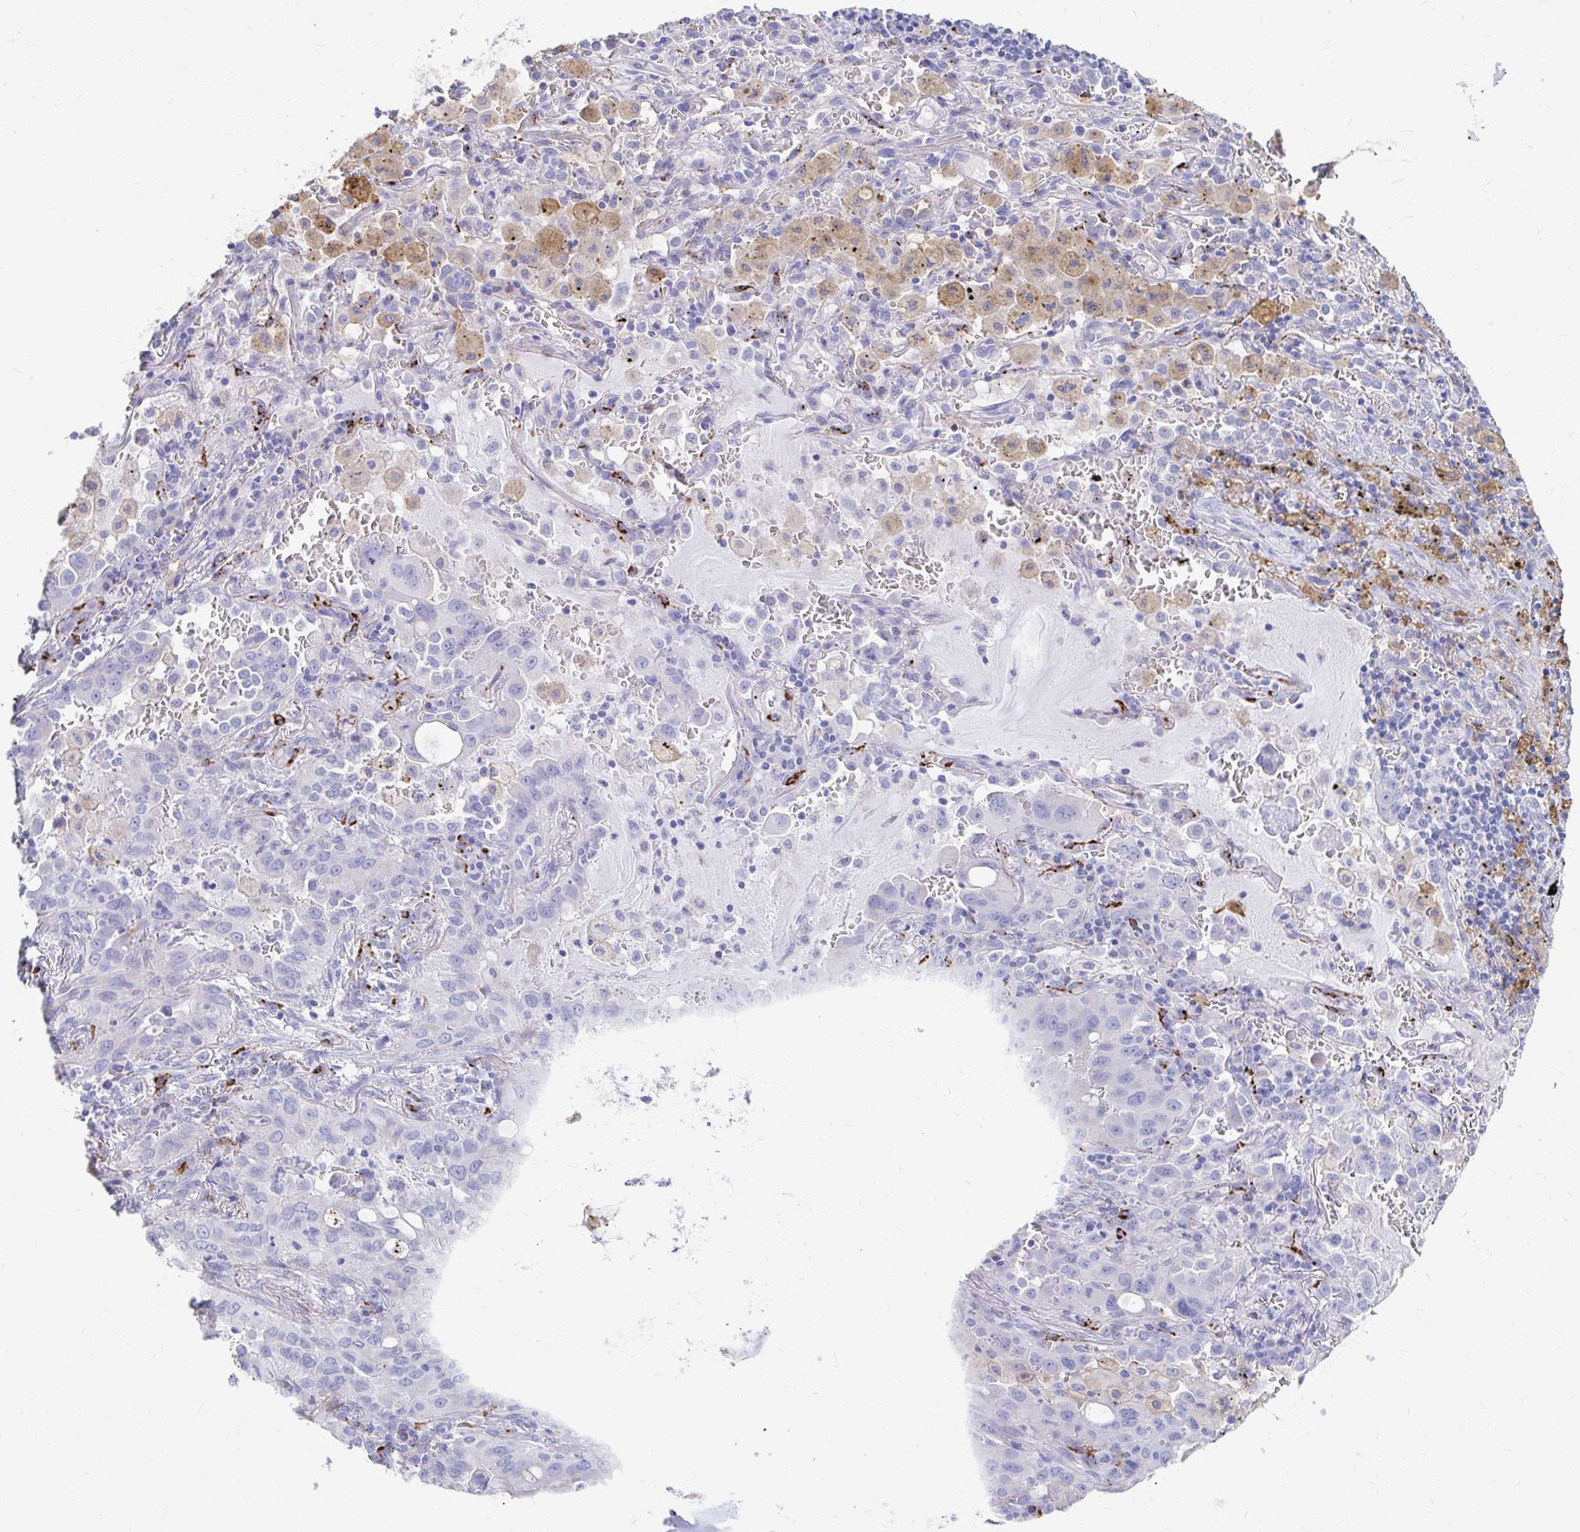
{"staining": {"intensity": "negative", "quantity": "none", "location": "none"}, "tissue": "lung cancer", "cell_type": "Tumor cells", "image_type": "cancer", "snomed": [{"axis": "morphology", "description": "Adenocarcinoma, NOS"}, {"axis": "topography", "description": "Lung"}], "caption": "The IHC photomicrograph has no significant expression in tumor cells of lung cancer (adenocarcinoma) tissue. Brightfield microscopy of immunohistochemistry (IHC) stained with DAB (brown) and hematoxylin (blue), captured at high magnification.", "gene": "LAMC3", "patient": {"sex": "male", "age": 65}}